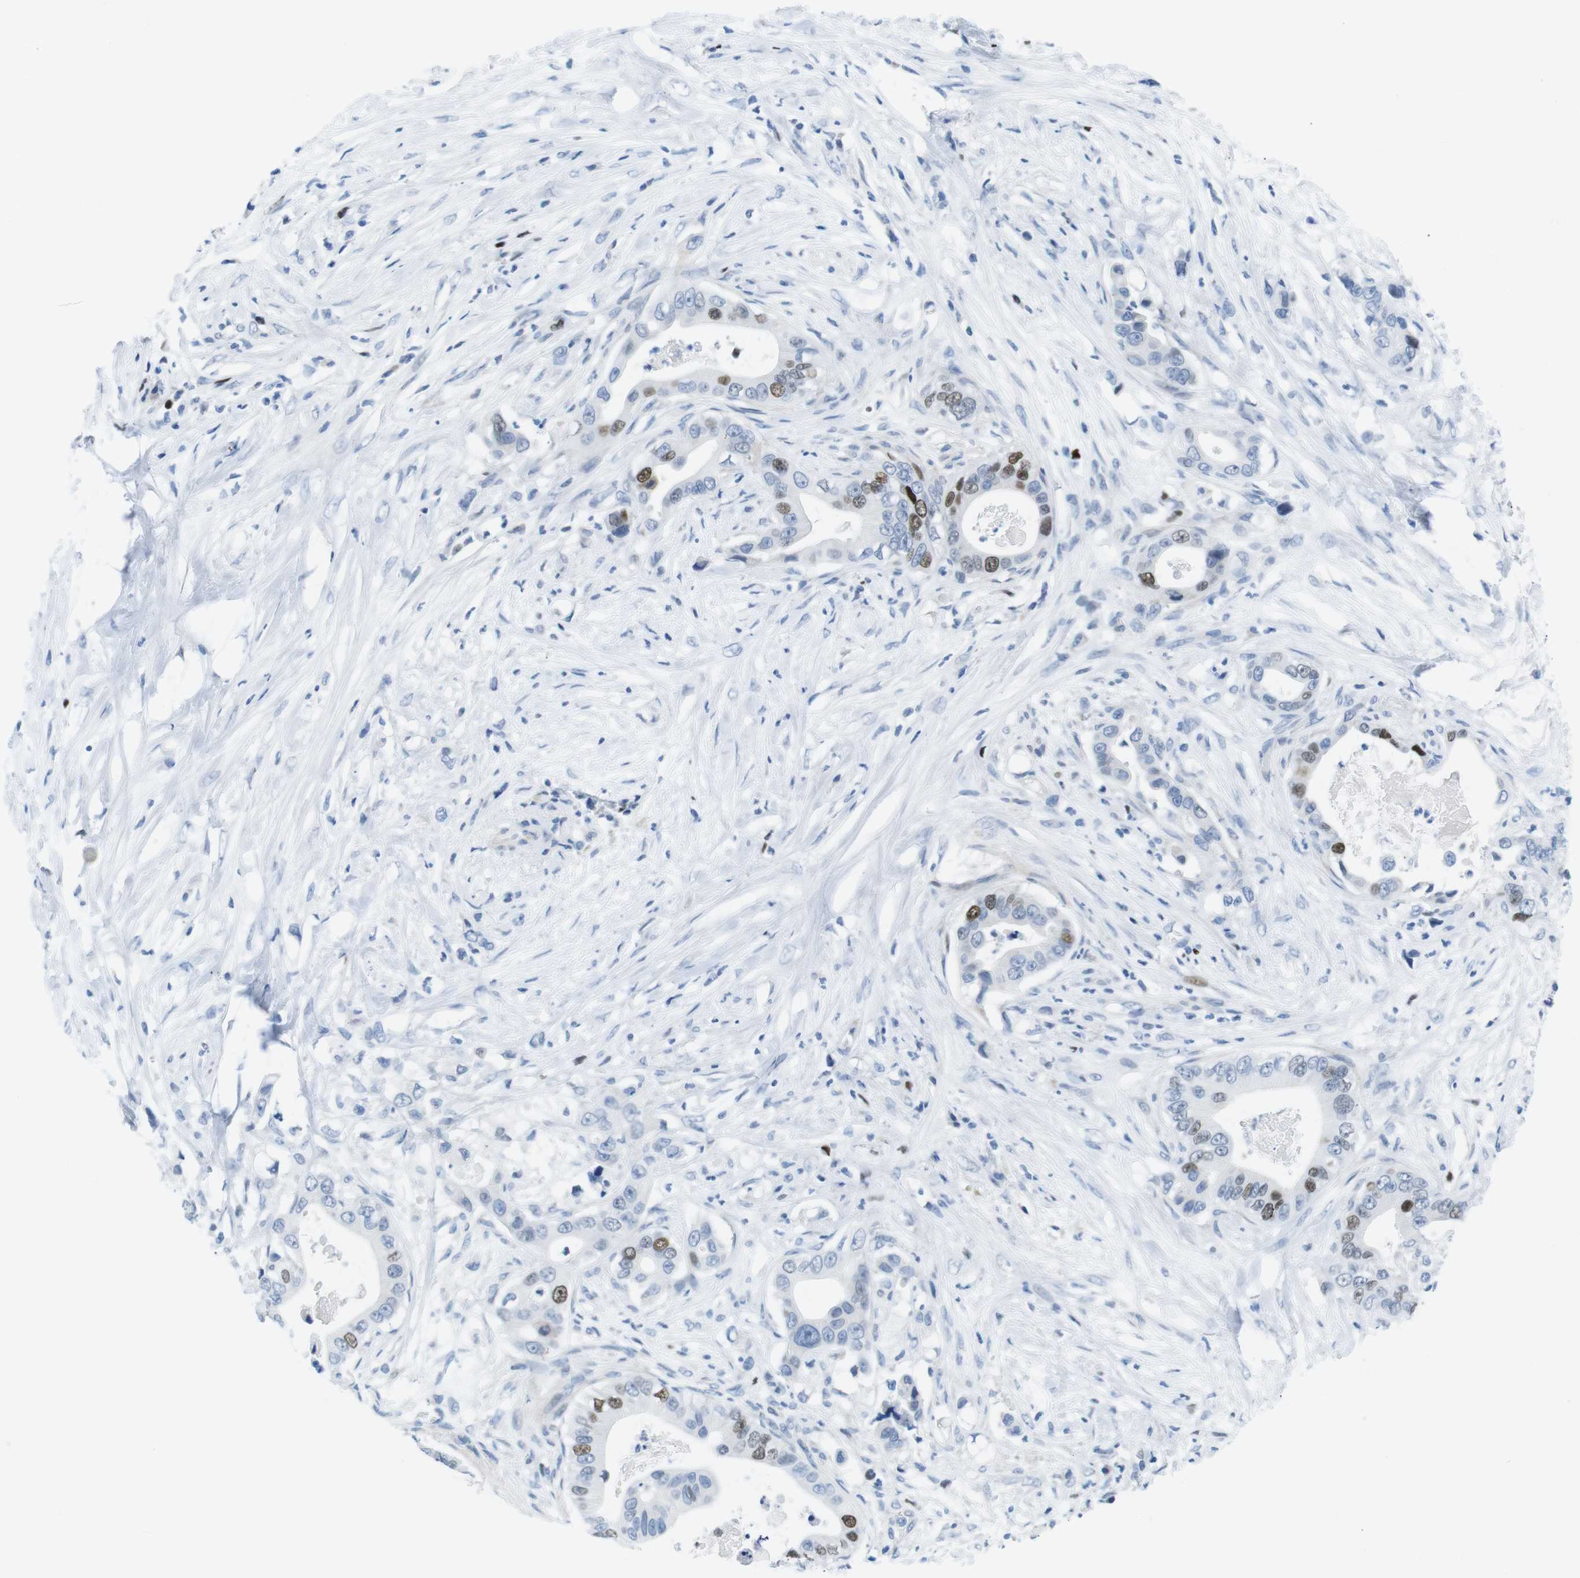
{"staining": {"intensity": "moderate", "quantity": "25%-75%", "location": "nuclear"}, "tissue": "pancreatic cancer", "cell_type": "Tumor cells", "image_type": "cancer", "snomed": [{"axis": "morphology", "description": "Adenocarcinoma, NOS"}, {"axis": "topography", "description": "Pancreas"}], "caption": "Human pancreatic cancer stained with a protein marker displays moderate staining in tumor cells.", "gene": "CHAF1A", "patient": {"sex": "male", "age": 77}}